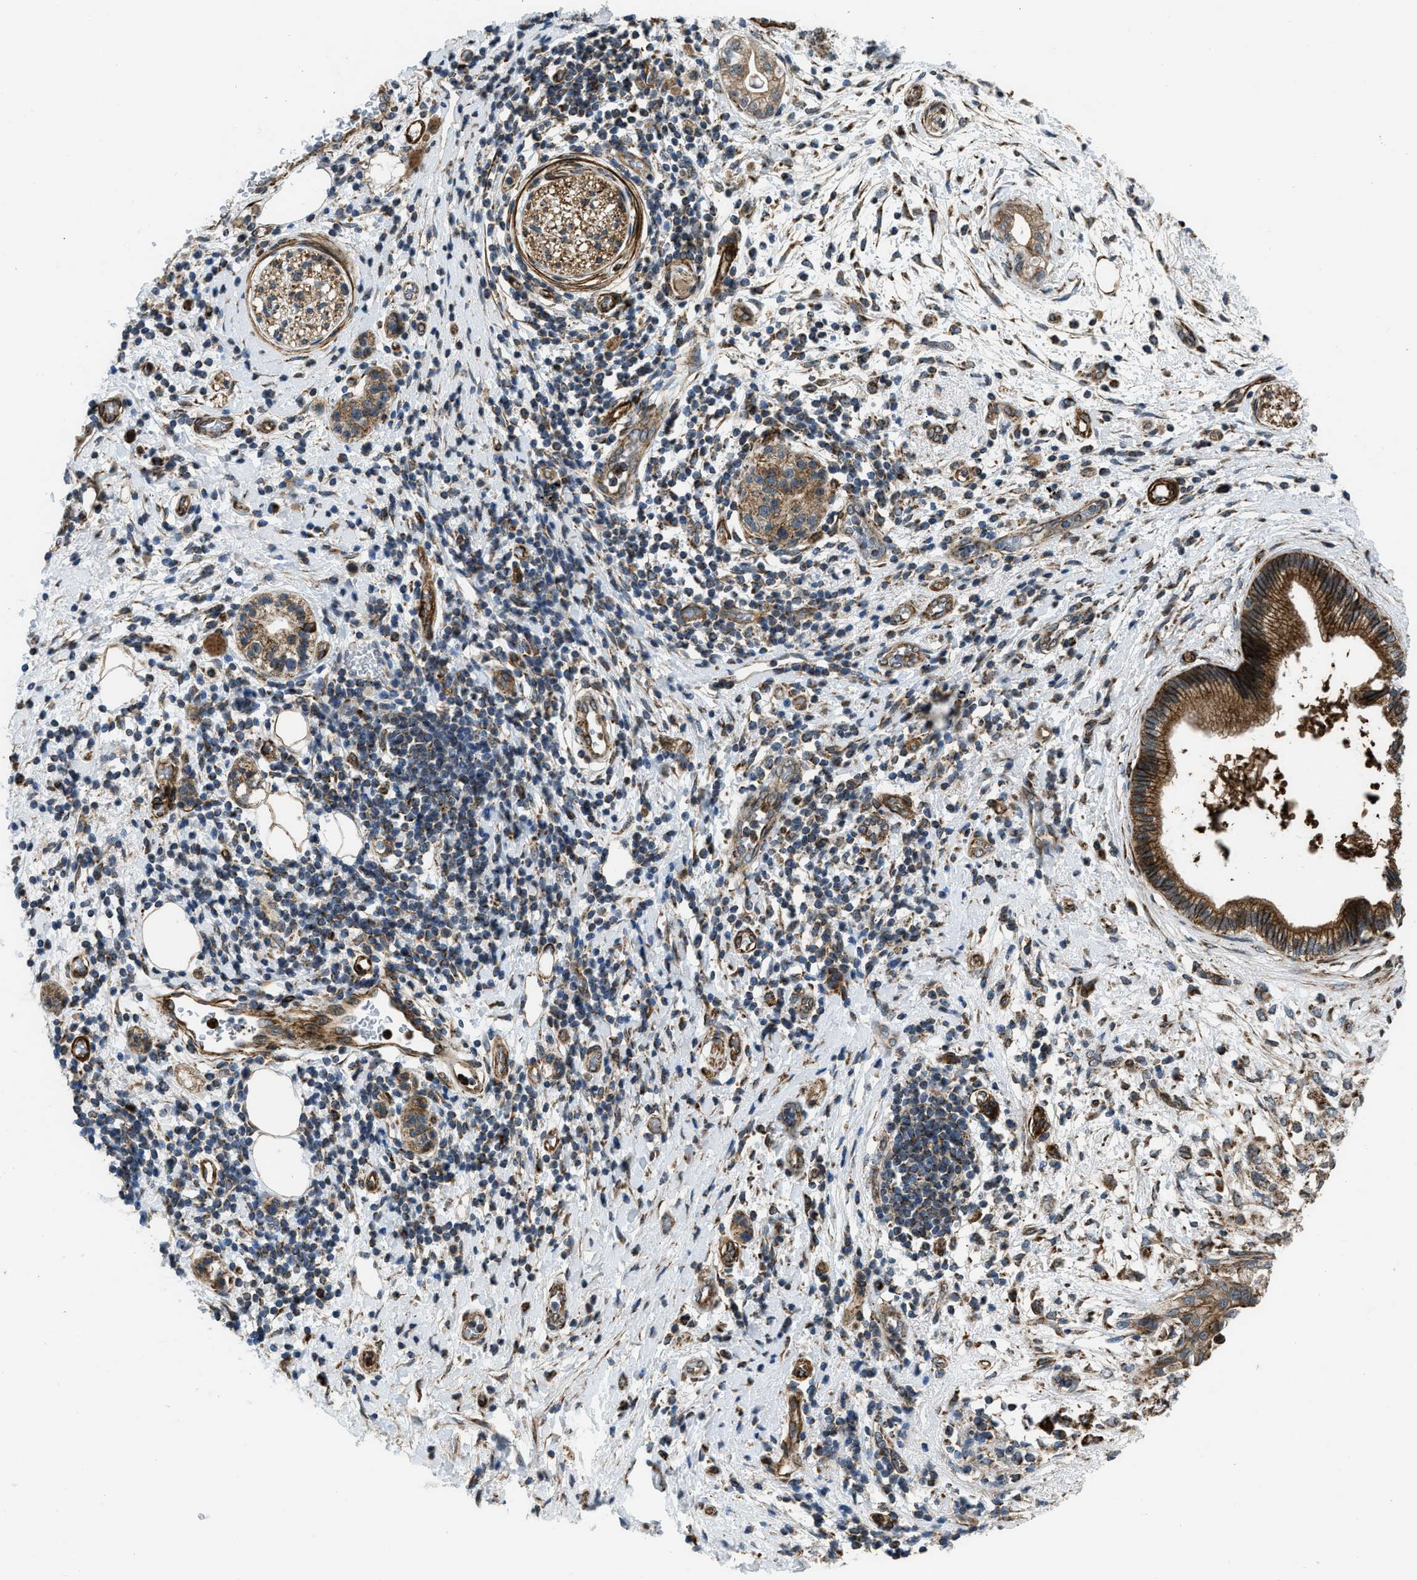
{"staining": {"intensity": "moderate", "quantity": ">75%", "location": "cytoplasmic/membranous"}, "tissue": "pancreatic cancer", "cell_type": "Tumor cells", "image_type": "cancer", "snomed": [{"axis": "morphology", "description": "Adenocarcinoma, NOS"}, {"axis": "topography", "description": "Pancreas"}], "caption": "High-power microscopy captured an IHC micrograph of pancreatic adenocarcinoma, revealing moderate cytoplasmic/membranous expression in approximately >75% of tumor cells. Using DAB (brown) and hematoxylin (blue) stains, captured at high magnification using brightfield microscopy.", "gene": "GSDME", "patient": {"sex": "female", "age": 60}}